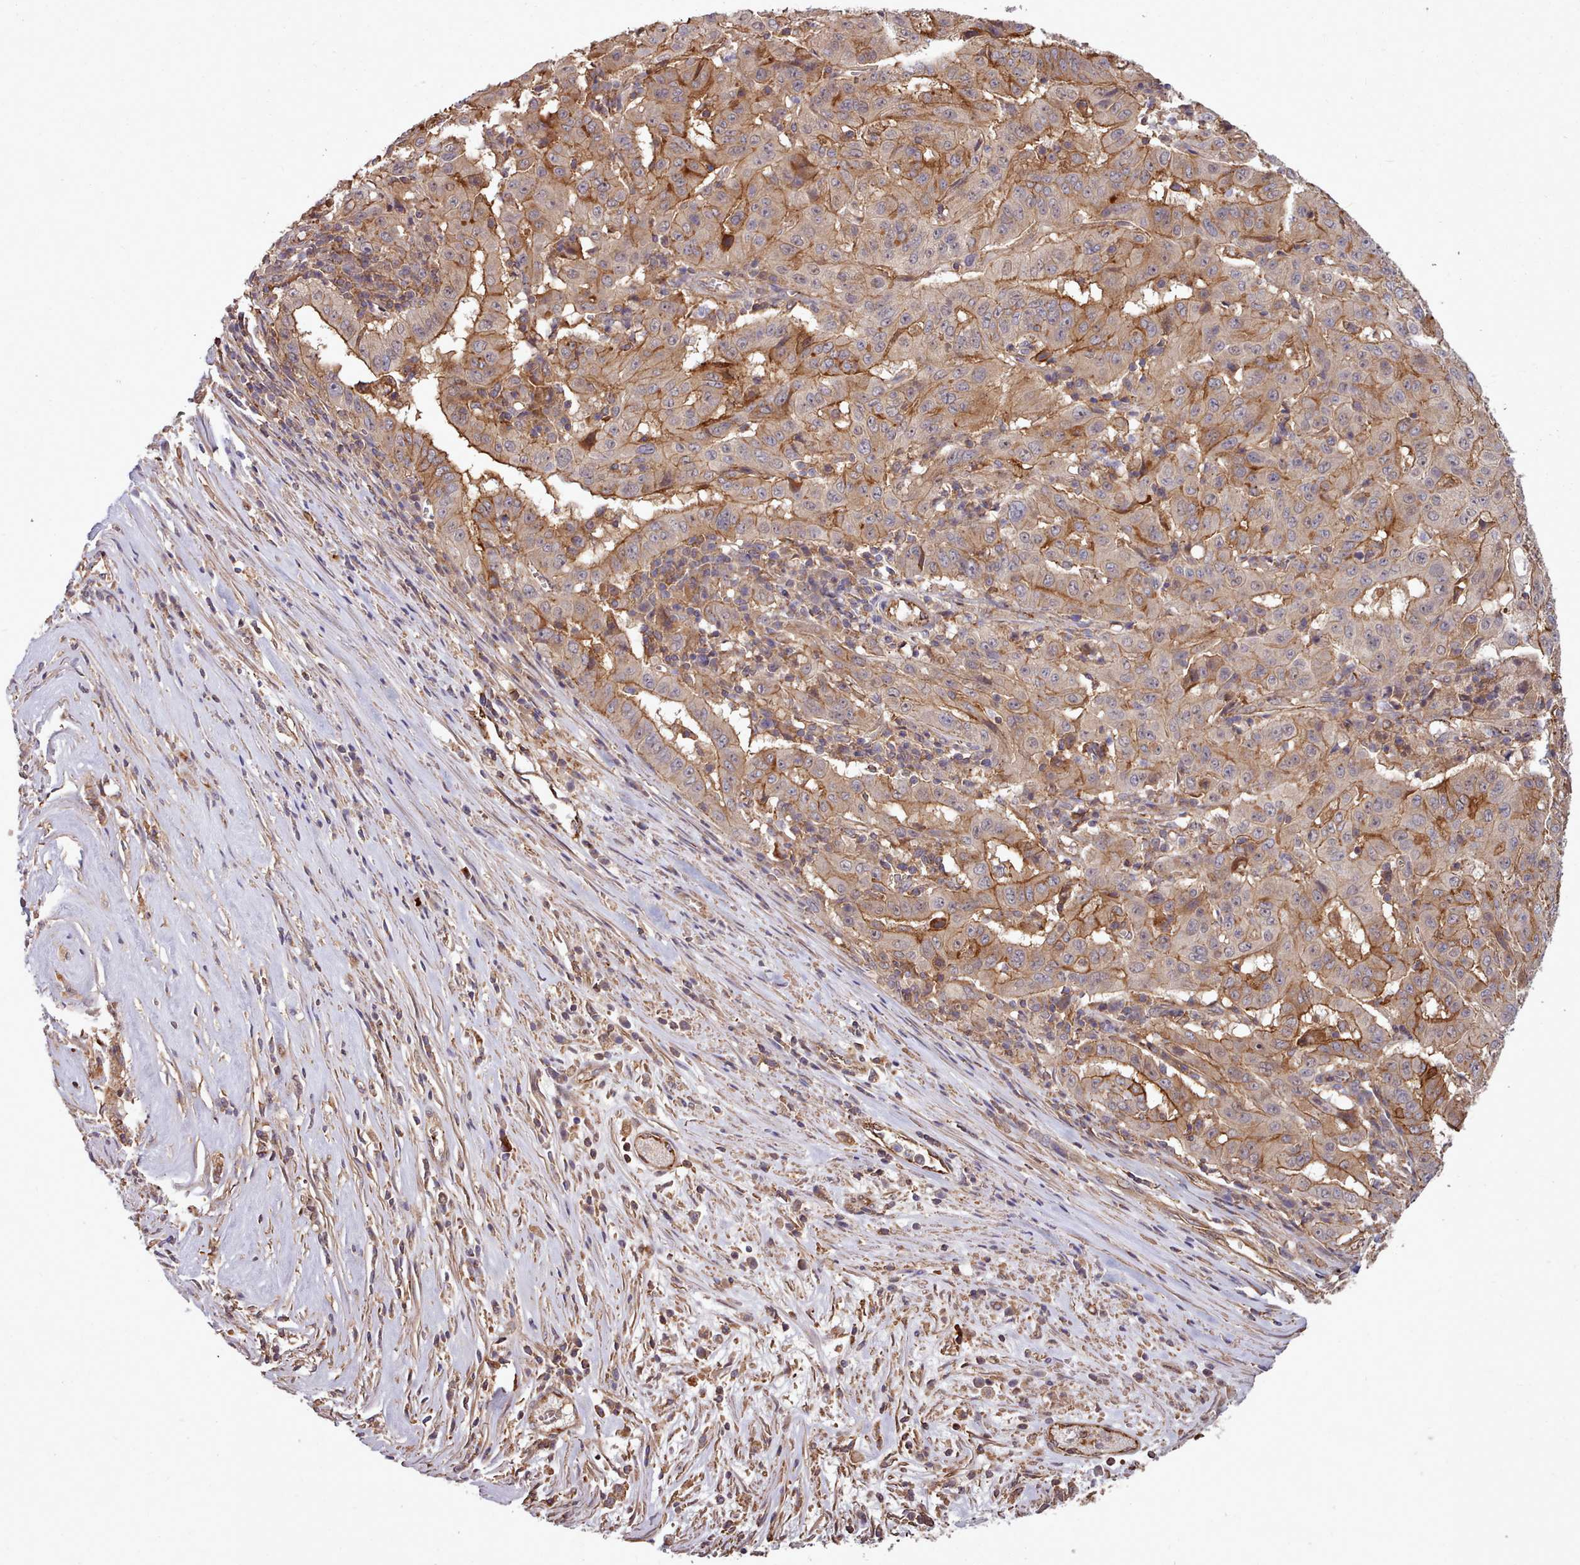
{"staining": {"intensity": "moderate", "quantity": ">75%", "location": "cytoplasmic/membranous"}, "tissue": "pancreatic cancer", "cell_type": "Tumor cells", "image_type": "cancer", "snomed": [{"axis": "morphology", "description": "Adenocarcinoma, NOS"}, {"axis": "topography", "description": "Pancreas"}], "caption": "Immunohistochemistry of pancreatic adenocarcinoma shows medium levels of moderate cytoplasmic/membranous expression in about >75% of tumor cells. The protein is shown in brown color, while the nuclei are stained blue.", "gene": "STUB1", "patient": {"sex": "male", "age": 63}}